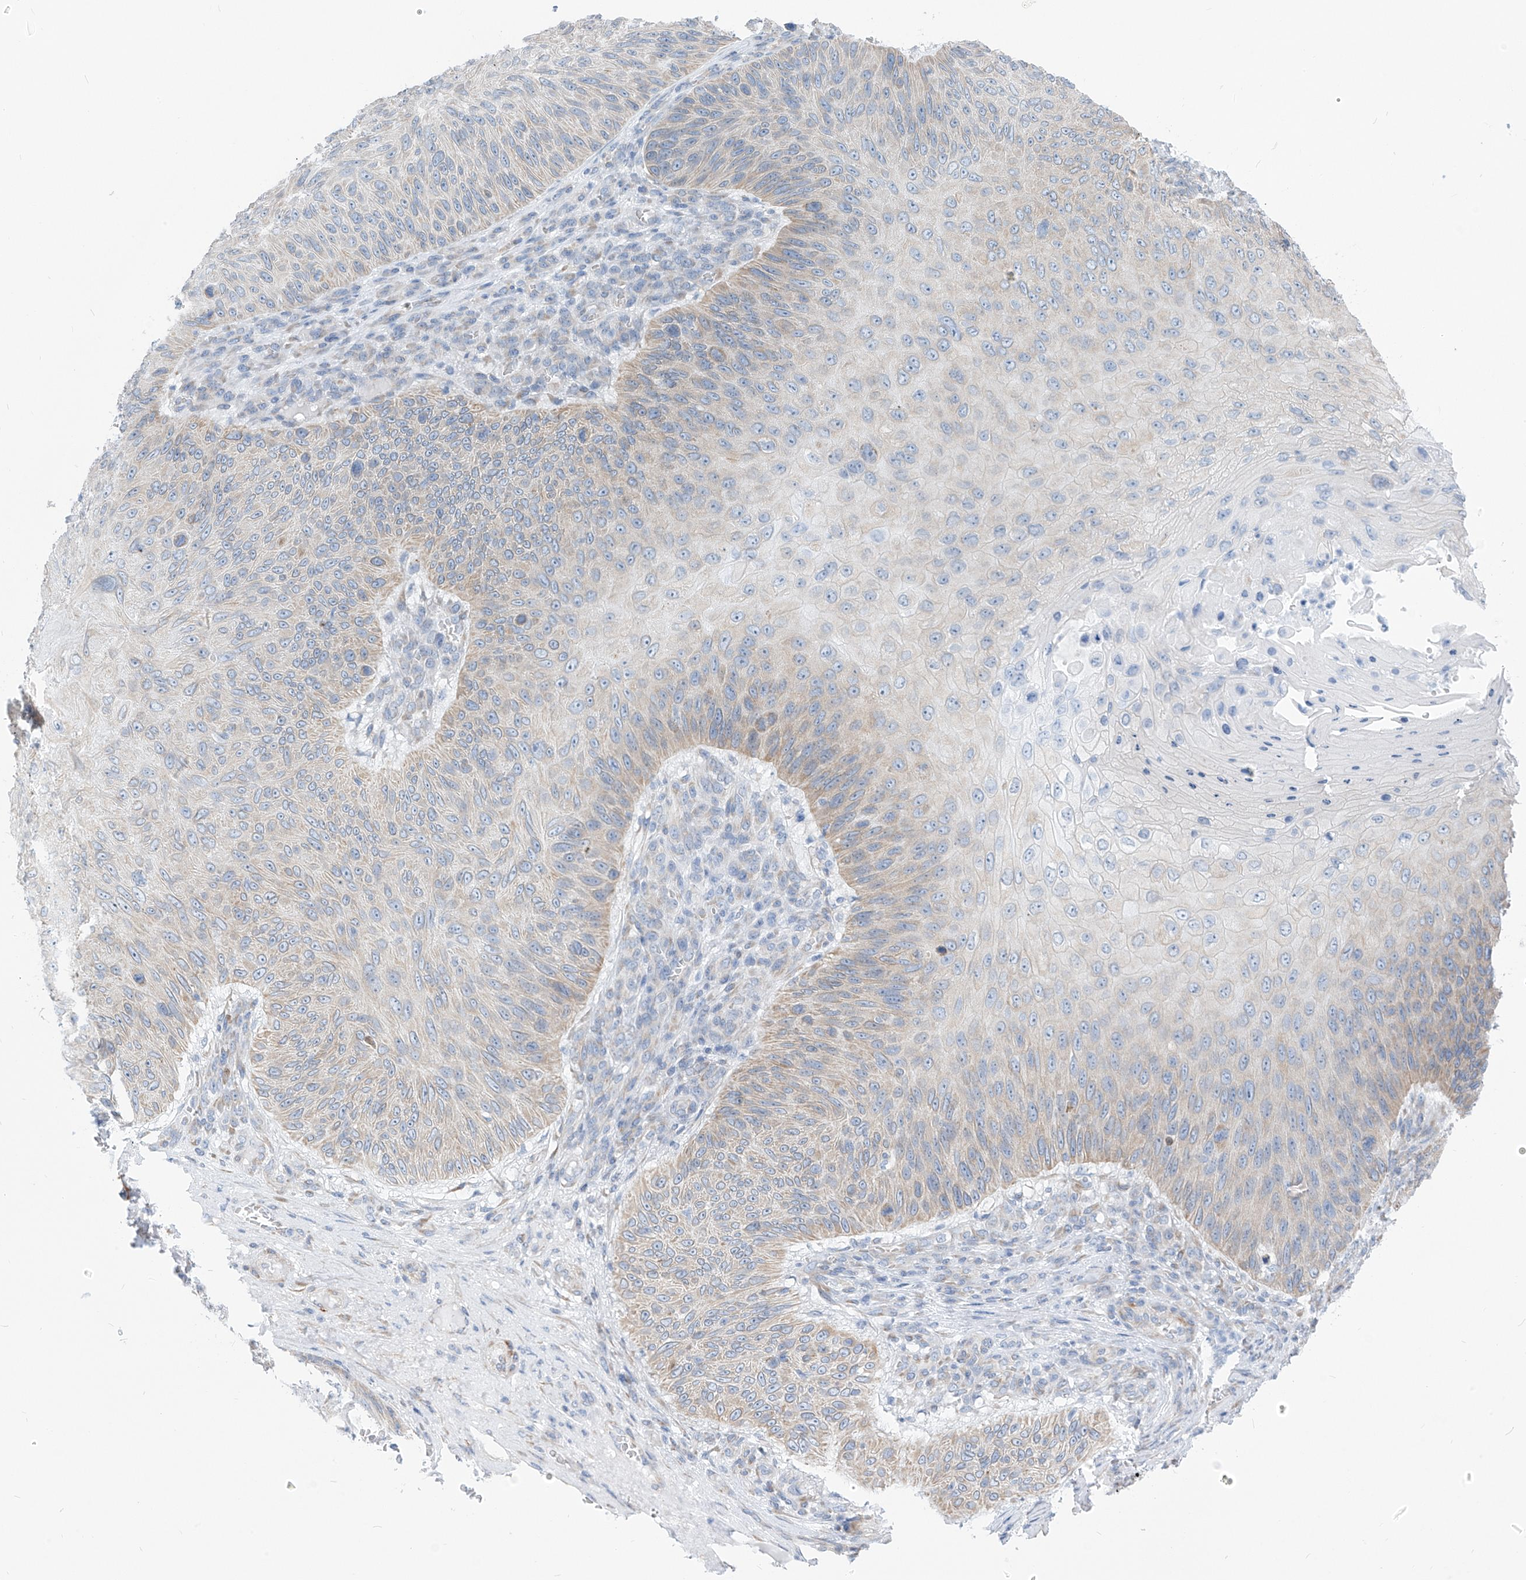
{"staining": {"intensity": "weak", "quantity": "<25%", "location": "cytoplasmic/membranous"}, "tissue": "skin cancer", "cell_type": "Tumor cells", "image_type": "cancer", "snomed": [{"axis": "morphology", "description": "Squamous cell carcinoma, NOS"}, {"axis": "topography", "description": "Skin"}], "caption": "Human skin squamous cell carcinoma stained for a protein using IHC exhibits no positivity in tumor cells.", "gene": "RCN2", "patient": {"sex": "female", "age": 88}}